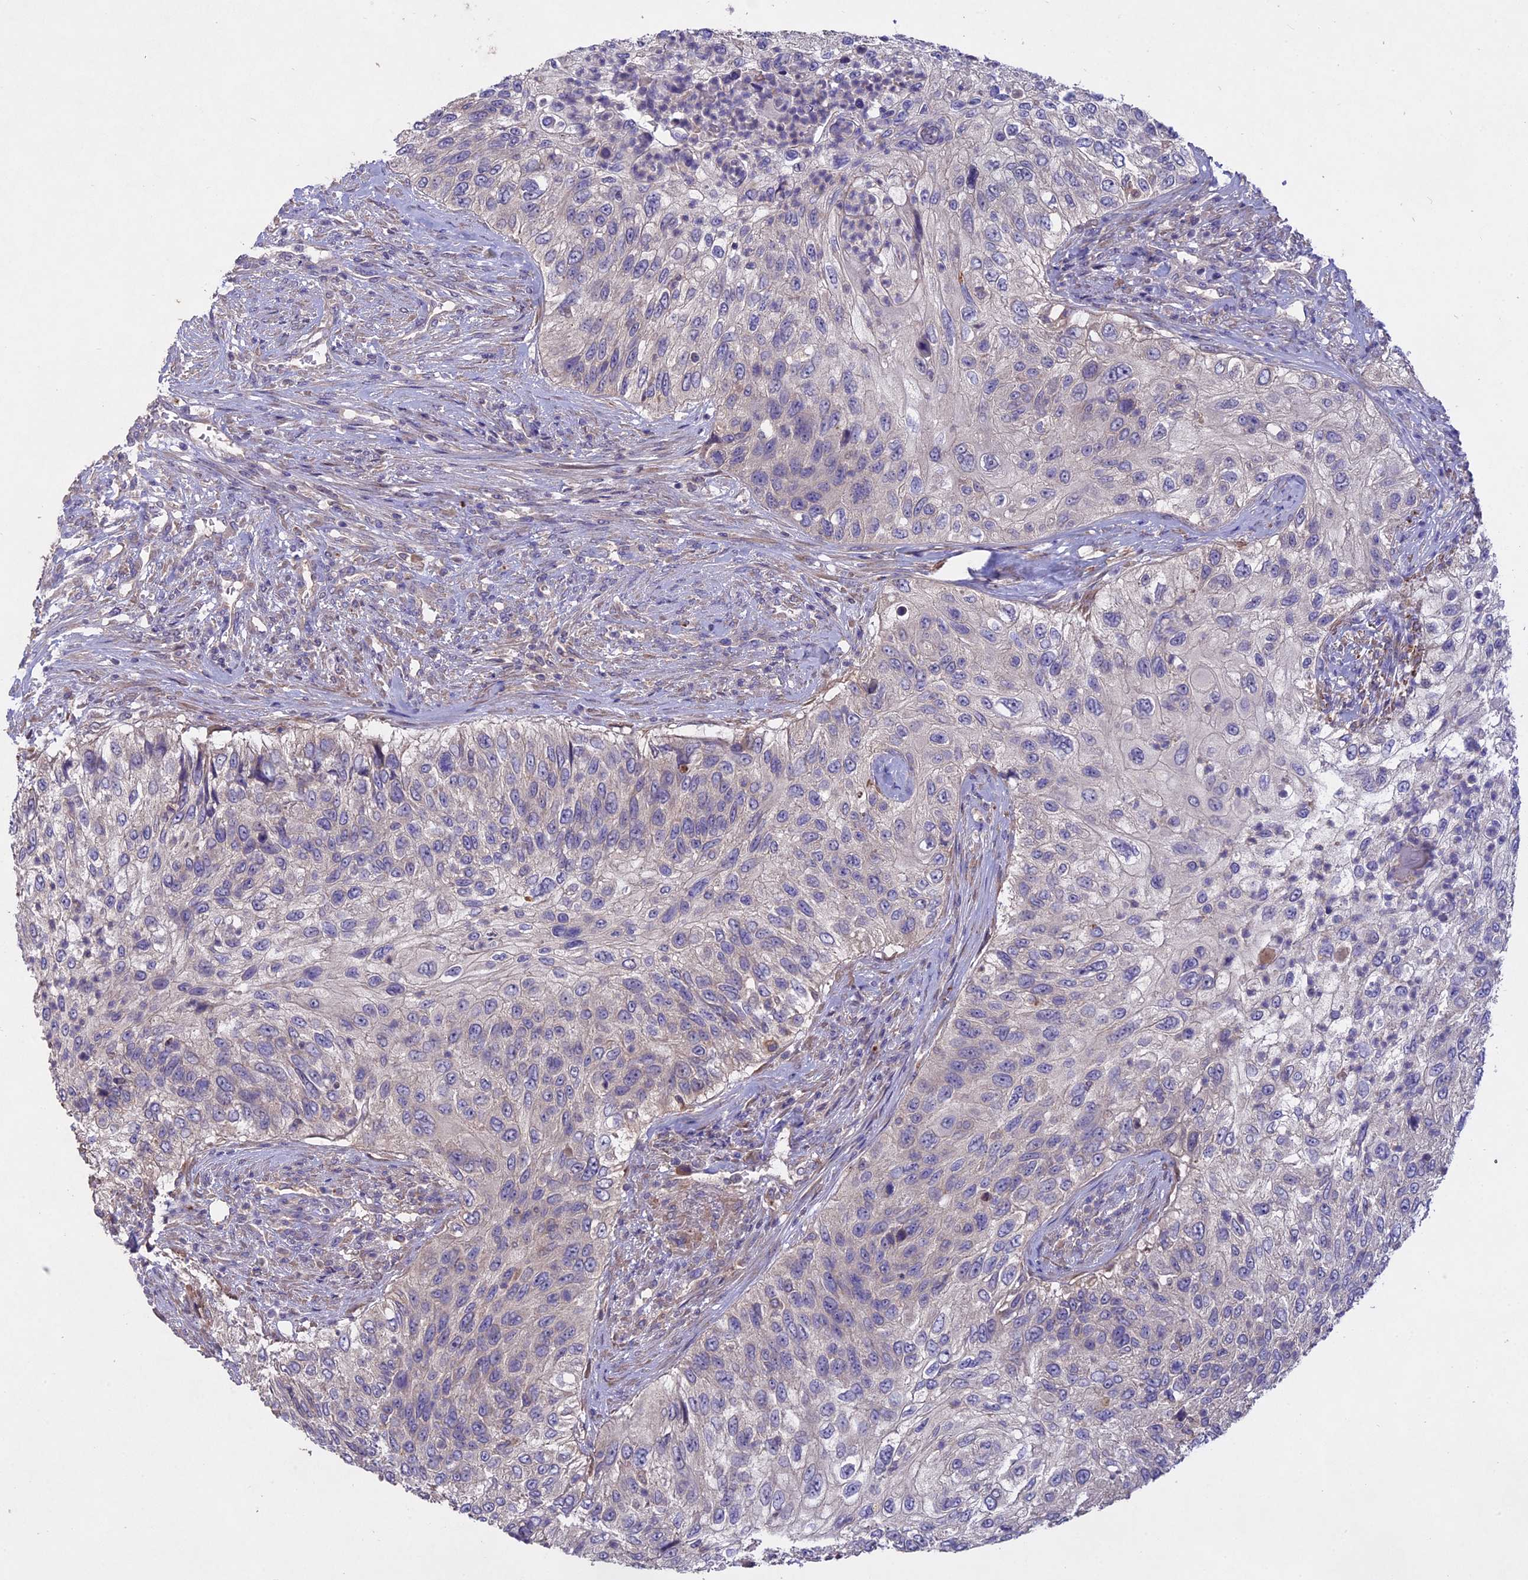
{"staining": {"intensity": "negative", "quantity": "none", "location": "none"}, "tissue": "urothelial cancer", "cell_type": "Tumor cells", "image_type": "cancer", "snomed": [{"axis": "morphology", "description": "Urothelial carcinoma, High grade"}, {"axis": "topography", "description": "Urinary bladder"}], "caption": "Tumor cells show no significant expression in urothelial cancer.", "gene": "SLC26A4", "patient": {"sex": "female", "age": 60}}